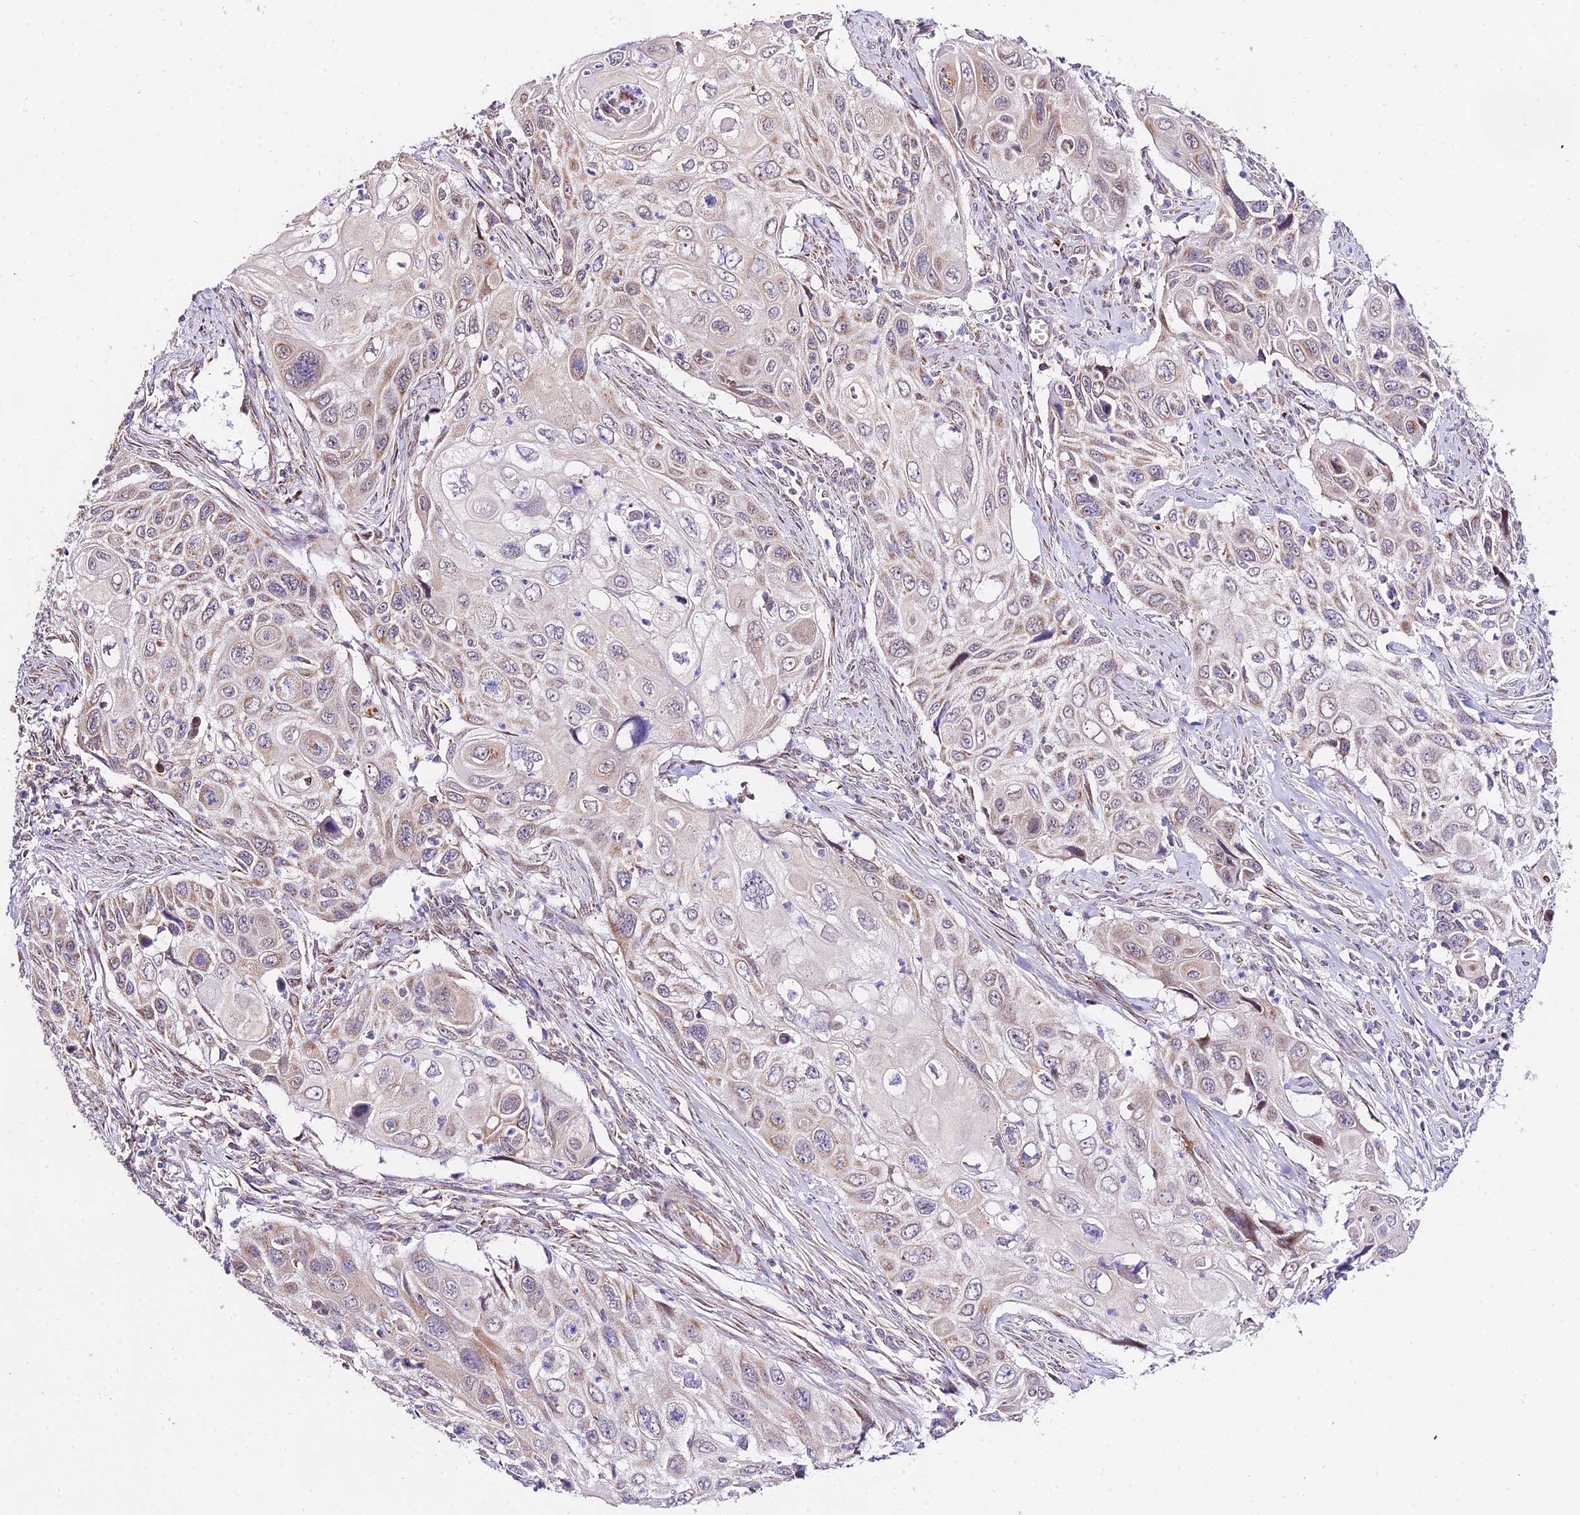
{"staining": {"intensity": "weak", "quantity": ">75%", "location": "cytoplasmic/membranous"}, "tissue": "cervical cancer", "cell_type": "Tumor cells", "image_type": "cancer", "snomed": [{"axis": "morphology", "description": "Squamous cell carcinoma, NOS"}, {"axis": "topography", "description": "Cervix"}], "caption": "An immunohistochemistry (IHC) image of neoplastic tissue is shown. Protein staining in brown highlights weak cytoplasmic/membranous positivity in cervical cancer within tumor cells.", "gene": "ATP5PB", "patient": {"sex": "female", "age": 70}}